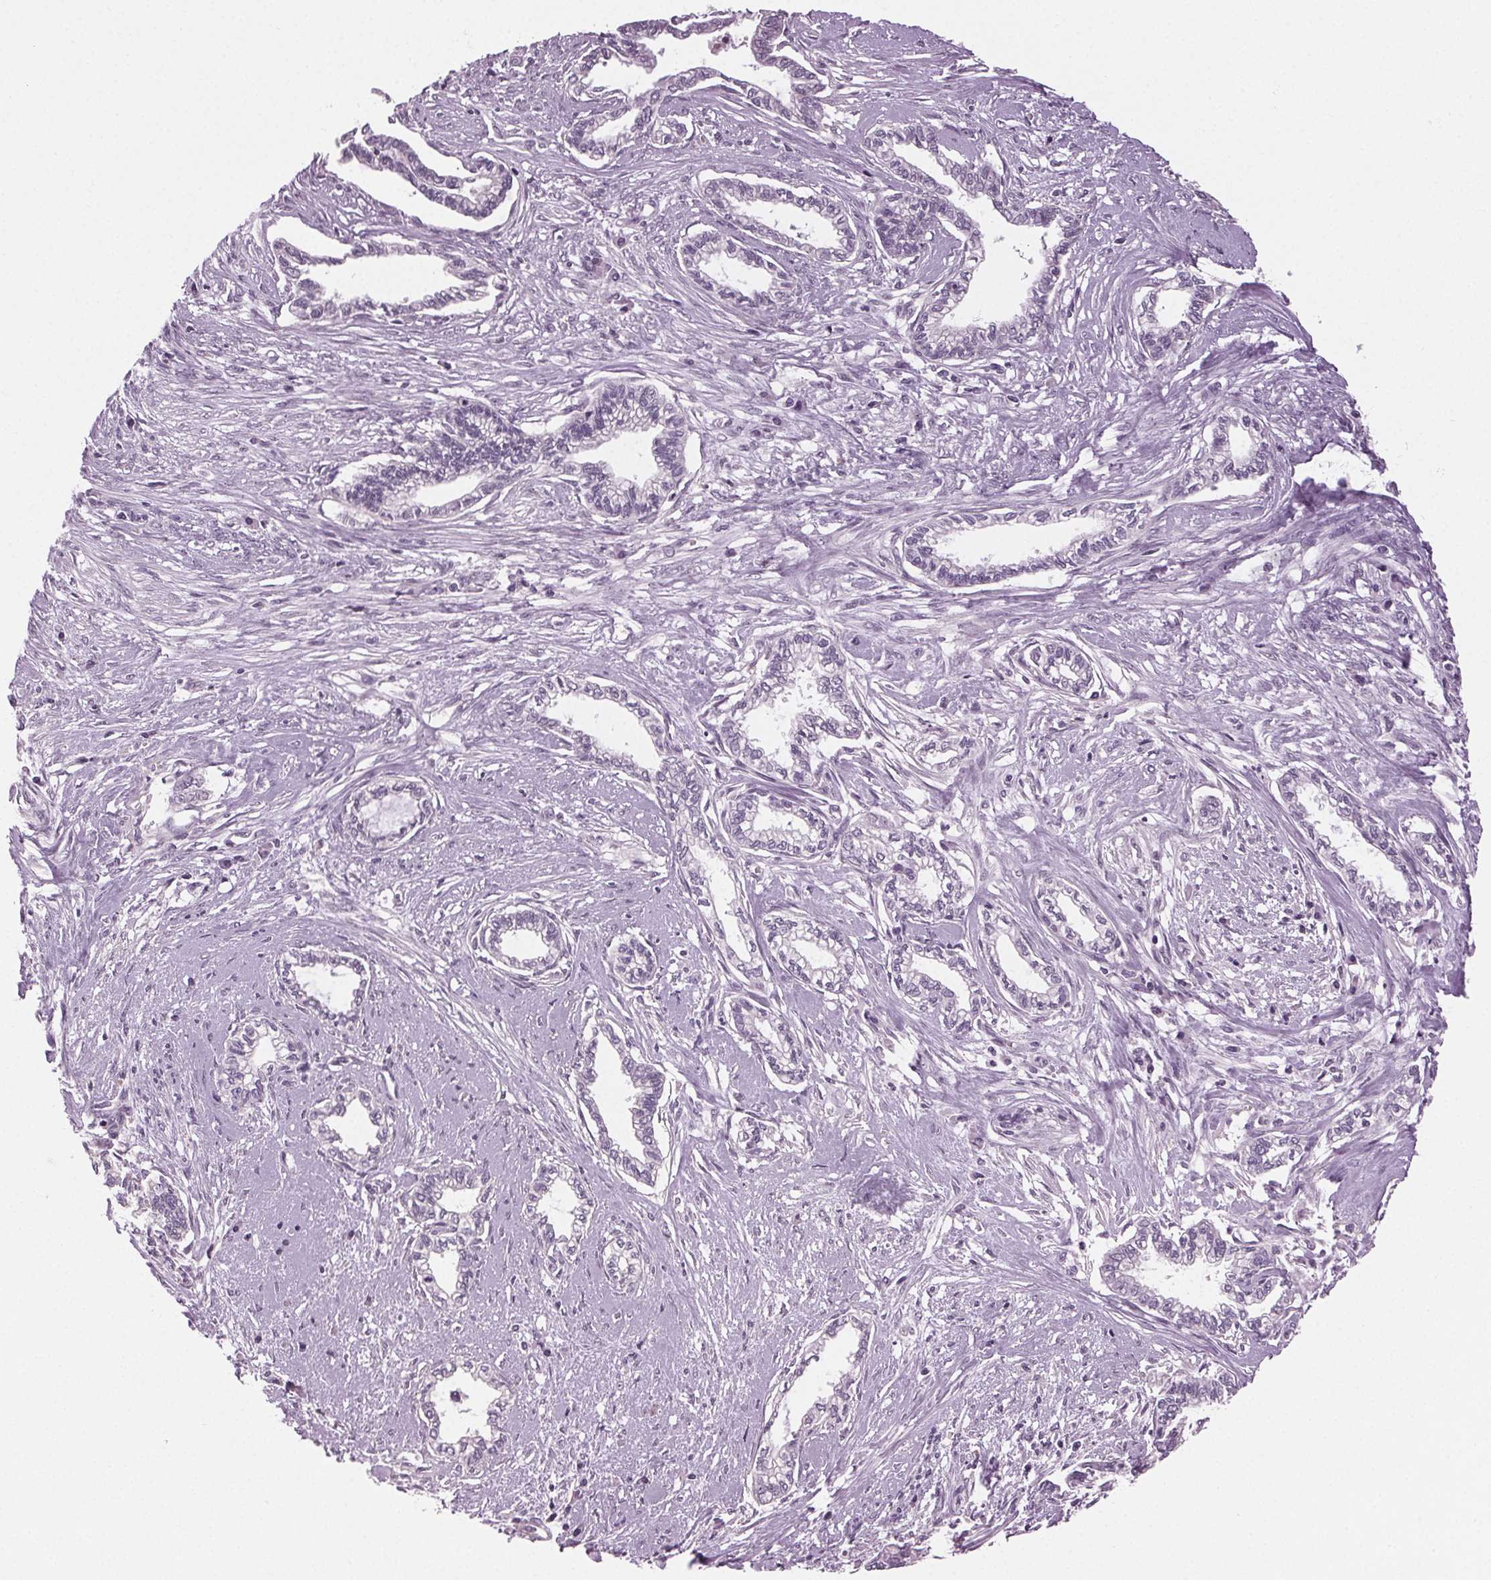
{"staining": {"intensity": "negative", "quantity": "none", "location": "none"}, "tissue": "cervical cancer", "cell_type": "Tumor cells", "image_type": "cancer", "snomed": [{"axis": "morphology", "description": "Adenocarcinoma, NOS"}, {"axis": "topography", "description": "Cervix"}], "caption": "DAB immunohistochemical staining of human adenocarcinoma (cervical) exhibits no significant expression in tumor cells.", "gene": "DNAH12", "patient": {"sex": "female", "age": 62}}